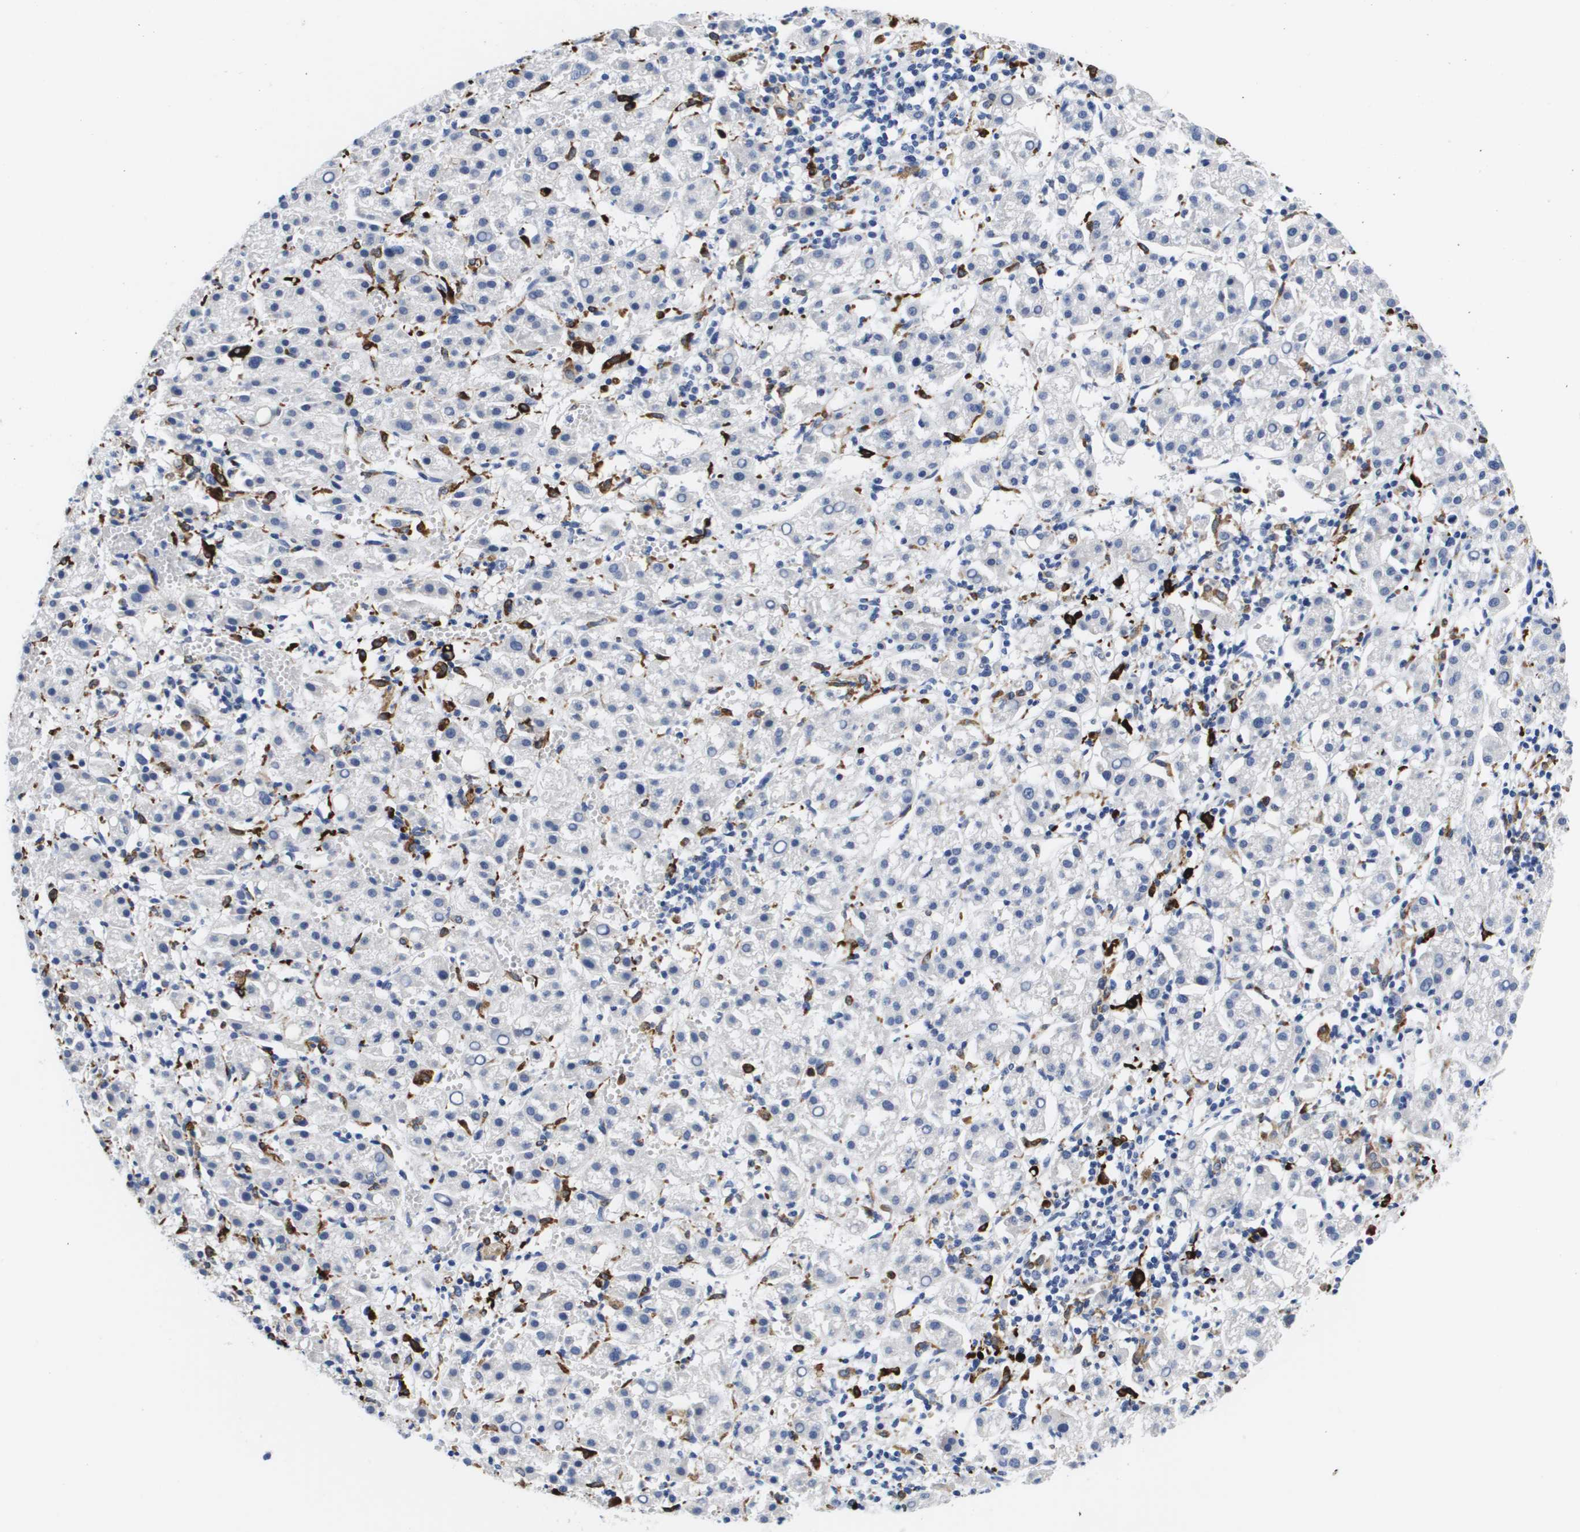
{"staining": {"intensity": "negative", "quantity": "none", "location": "none"}, "tissue": "liver cancer", "cell_type": "Tumor cells", "image_type": "cancer", "snomed": [{"axis": "morphology", "description": "Carcinoma, Hepatocellular, NOS"}, {"axis": "topography", "description": "Liver"}], "caption": "Photomicrograph shows no significant protein staining in tumor cells of liver hepatocellular carcinoma.", "gene": "HMOX1", "patient": {"sex": "female", "age": 58}}